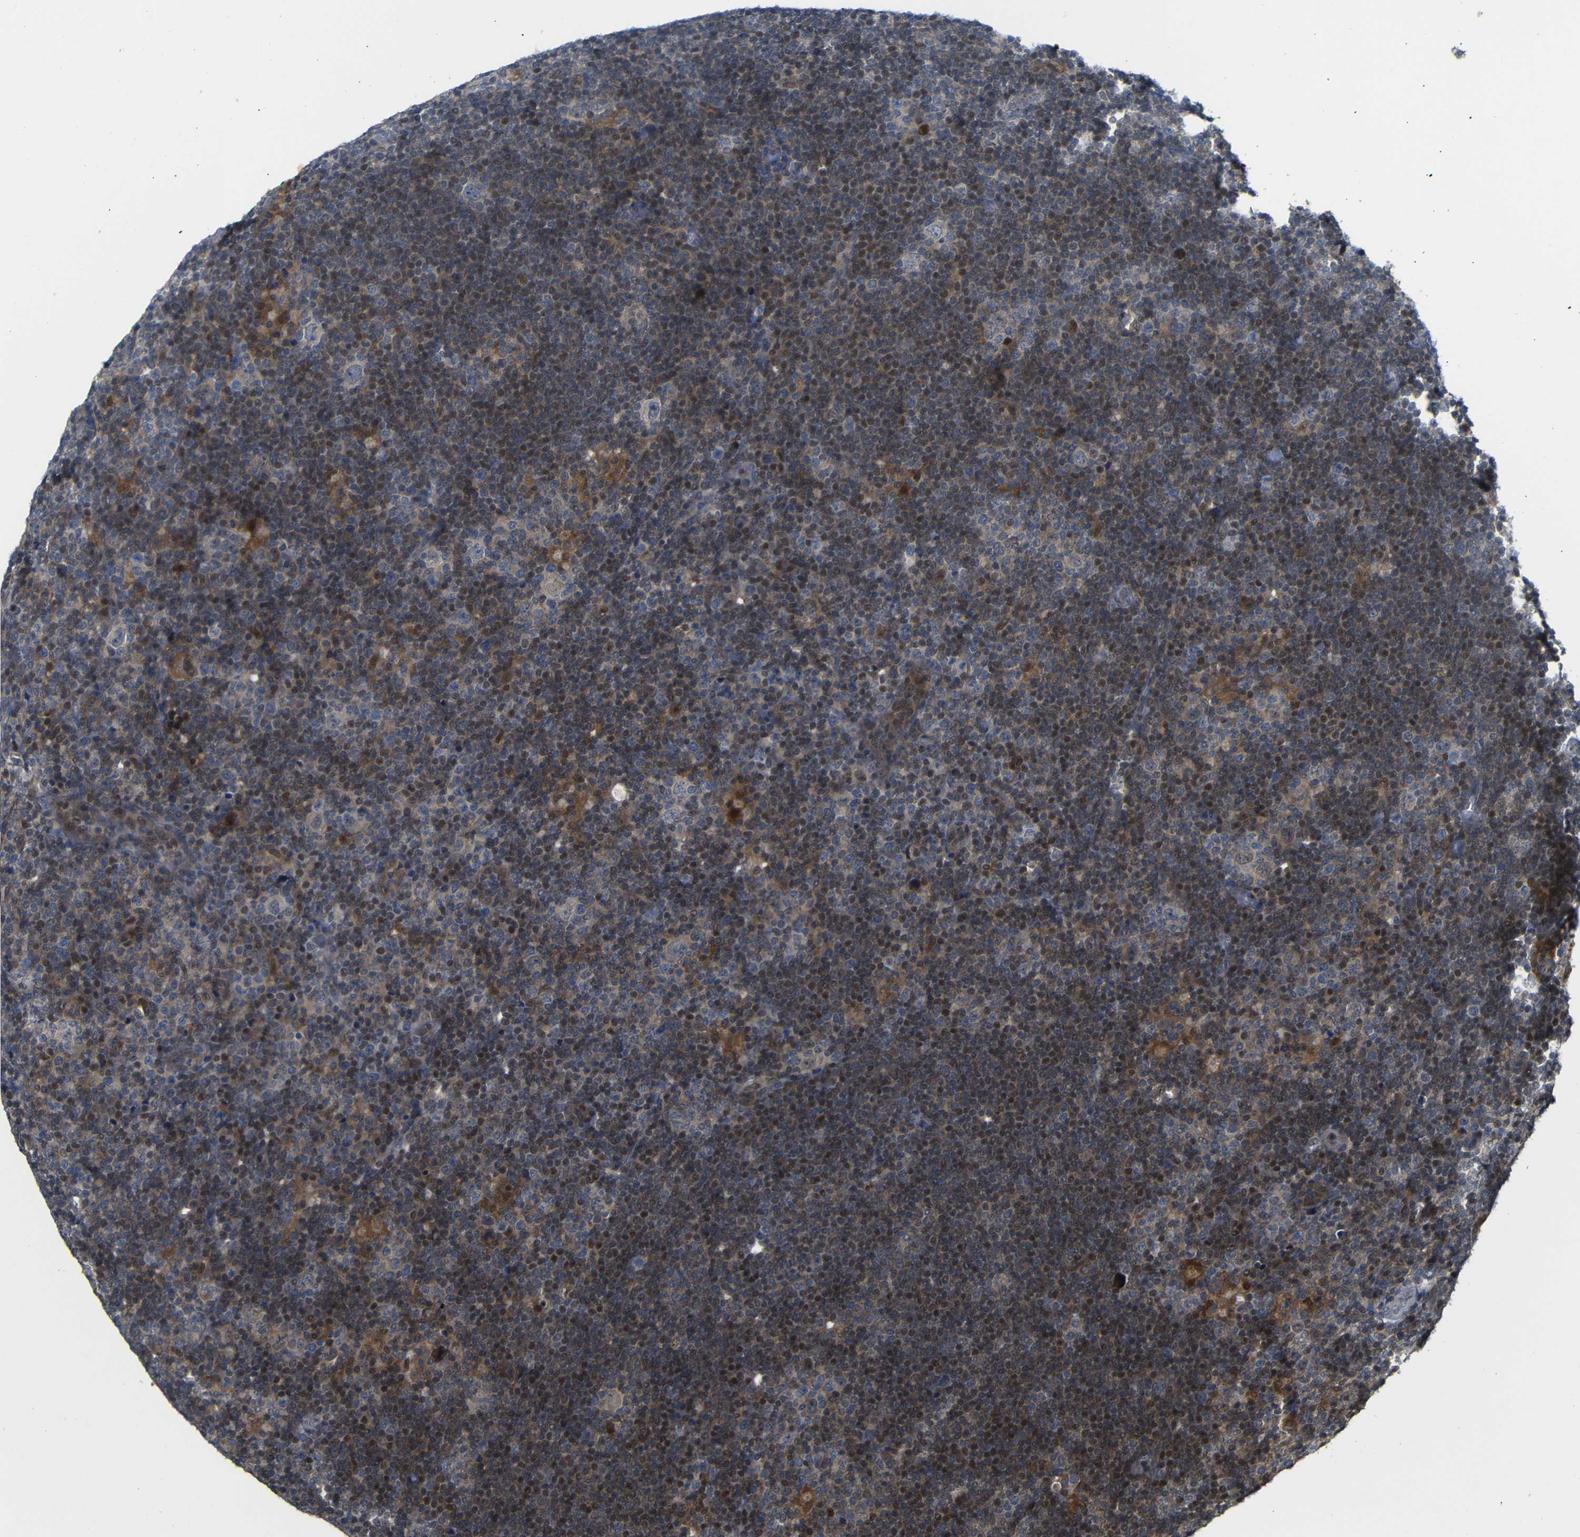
{"staining": {"intensity": "negative", "quantity": "none", "location": "none"}, "tissue": "lymphoma", "cell_type": "Tumor cells", "image_type": "cancer", "snomed": [{"axis": "morphology", "description": "Hodgkin's disease, NOS"}, {"axis": "topography", "description": "Lymph node"}], "caption": "There is no significant expression in tumor cells of Hodgkin's disease.", "gene": "ATG12", "patient": {"sex": "female", "age": 57}}